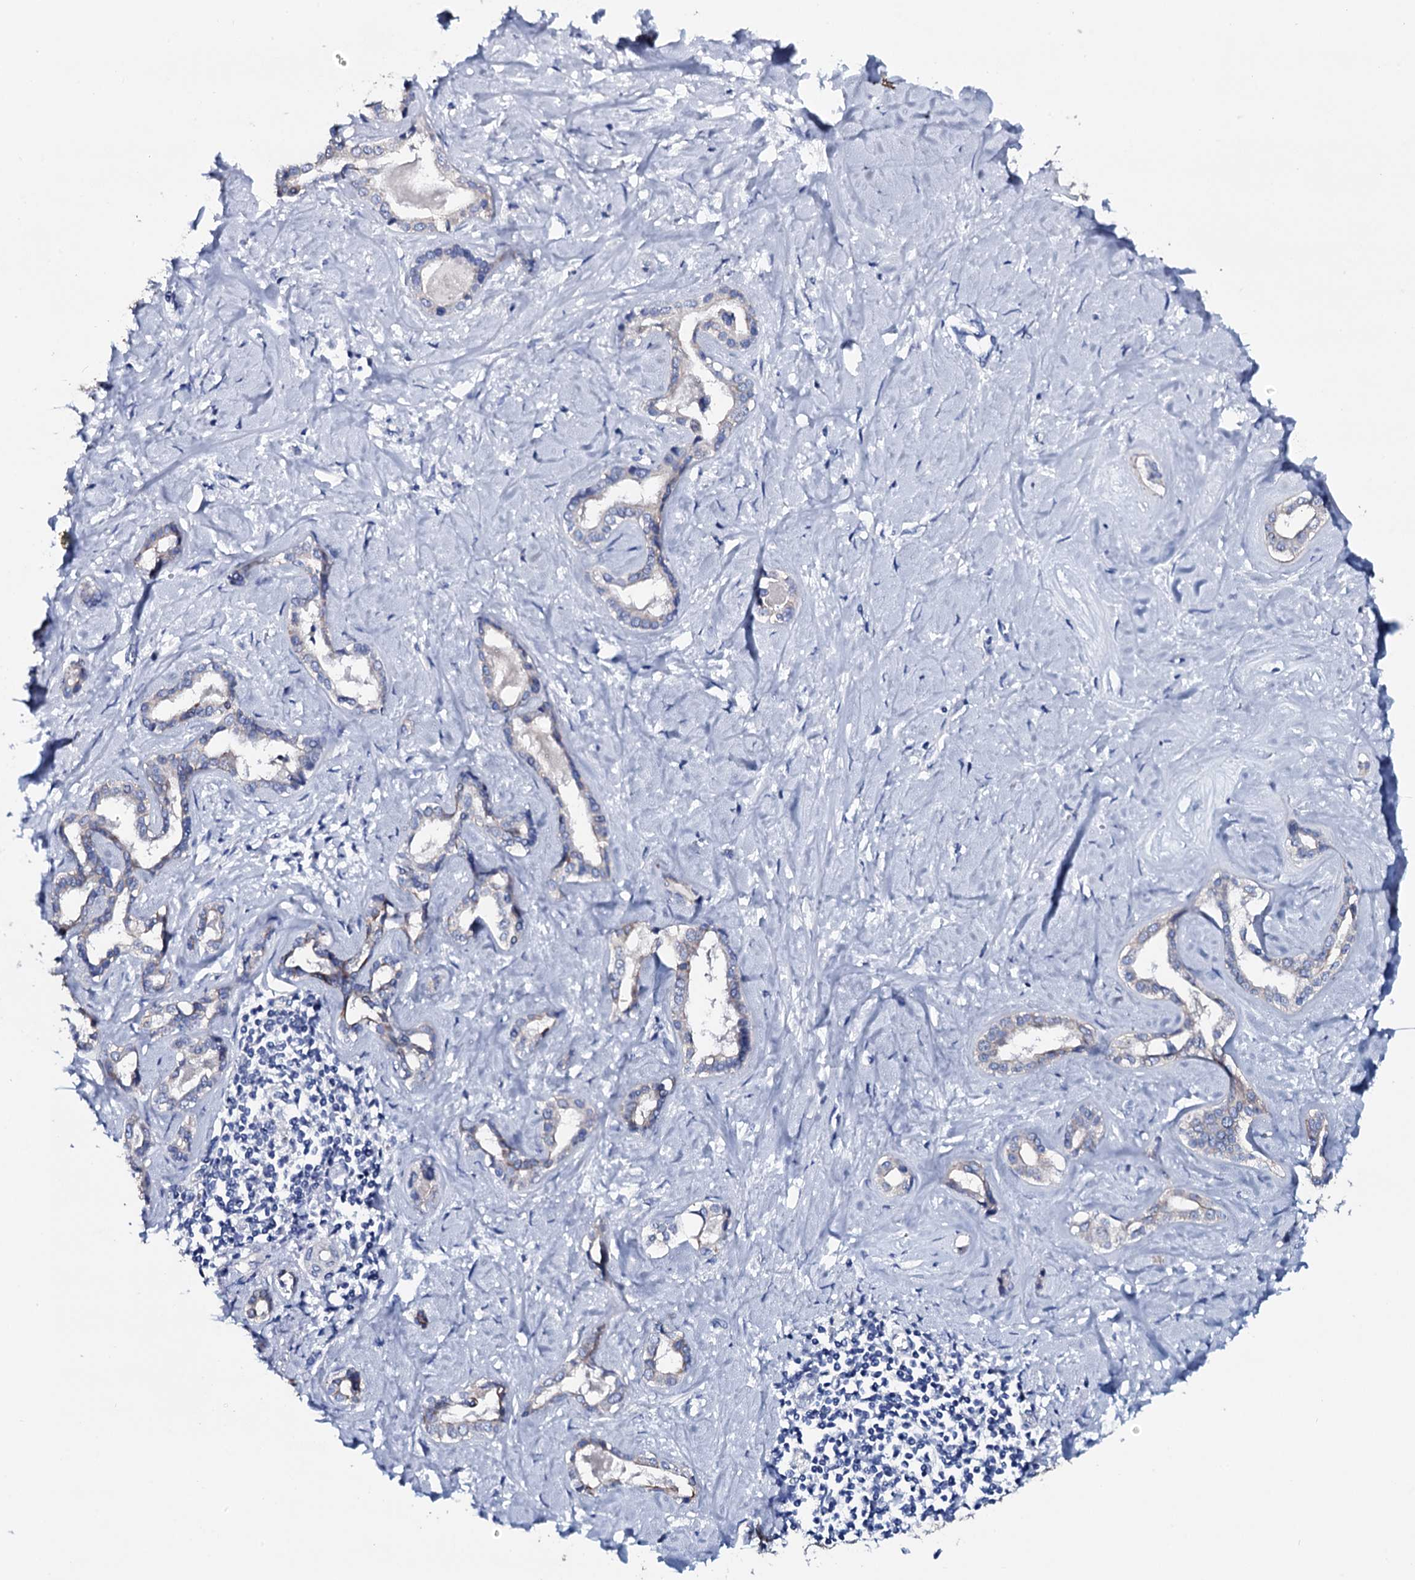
{"staining": {"intensity": "negative", "quantity": "none", "location": "none"}, "tissue": "liver cancer", "cell_type": "Tumor cells", "image_type": "cancer", "snomed": [{"axis": "morphology", "description": "Cholangiocarcinoma"}, {"axis": "topography", "description": "Liver"}], "caption": "Immunohistochemistry histopathology image of neoplastic tissue: human liver cancer (cholangiocarcinoma) stained with DAB (3,3'-diaminobenzidine) displays no significant protein expression in tumor cells.", "gene": "GYS2", "patient": {"sex": "female", "age": 77}}